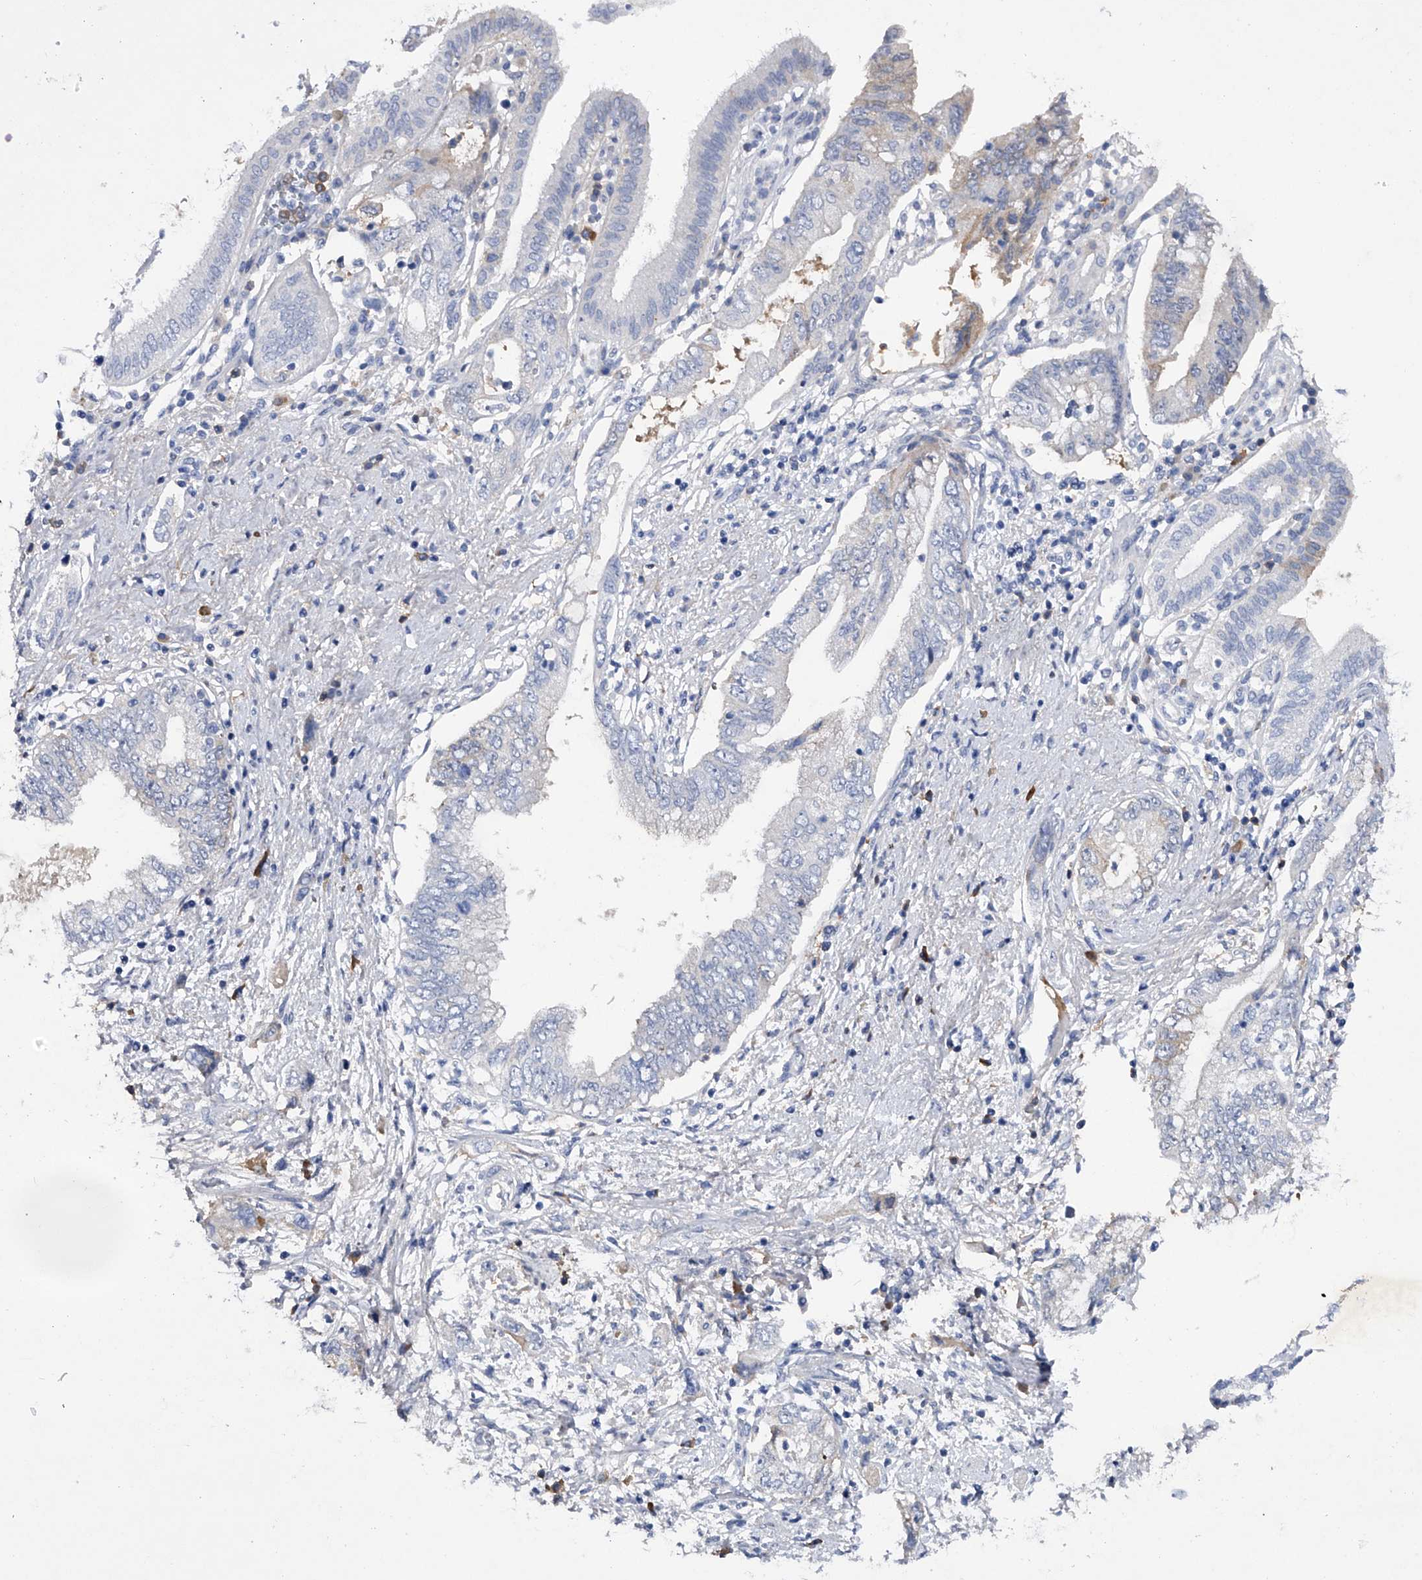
{"staining": {"intensity": "negative", "quantity": "none", "location": "none"}, "tissue": "pancreatic cancer", "cell_type": "Tumor cells", "image_type": "cancer", "snomed": [{"axis": "morphology", "description": "Adenocarcinoma, NOS"}, {"axis": "topography", "description": "Pancreas"}], "caption": "An immunohistochemistry micrograph of pancreatic cancer (adenocarcinoma) is shown. There is no staining in tumor cells of pancreatic cancer (adenocarcinoma).", "gene": "ASNS", "patient": {"sex": "female", "age": 73}}